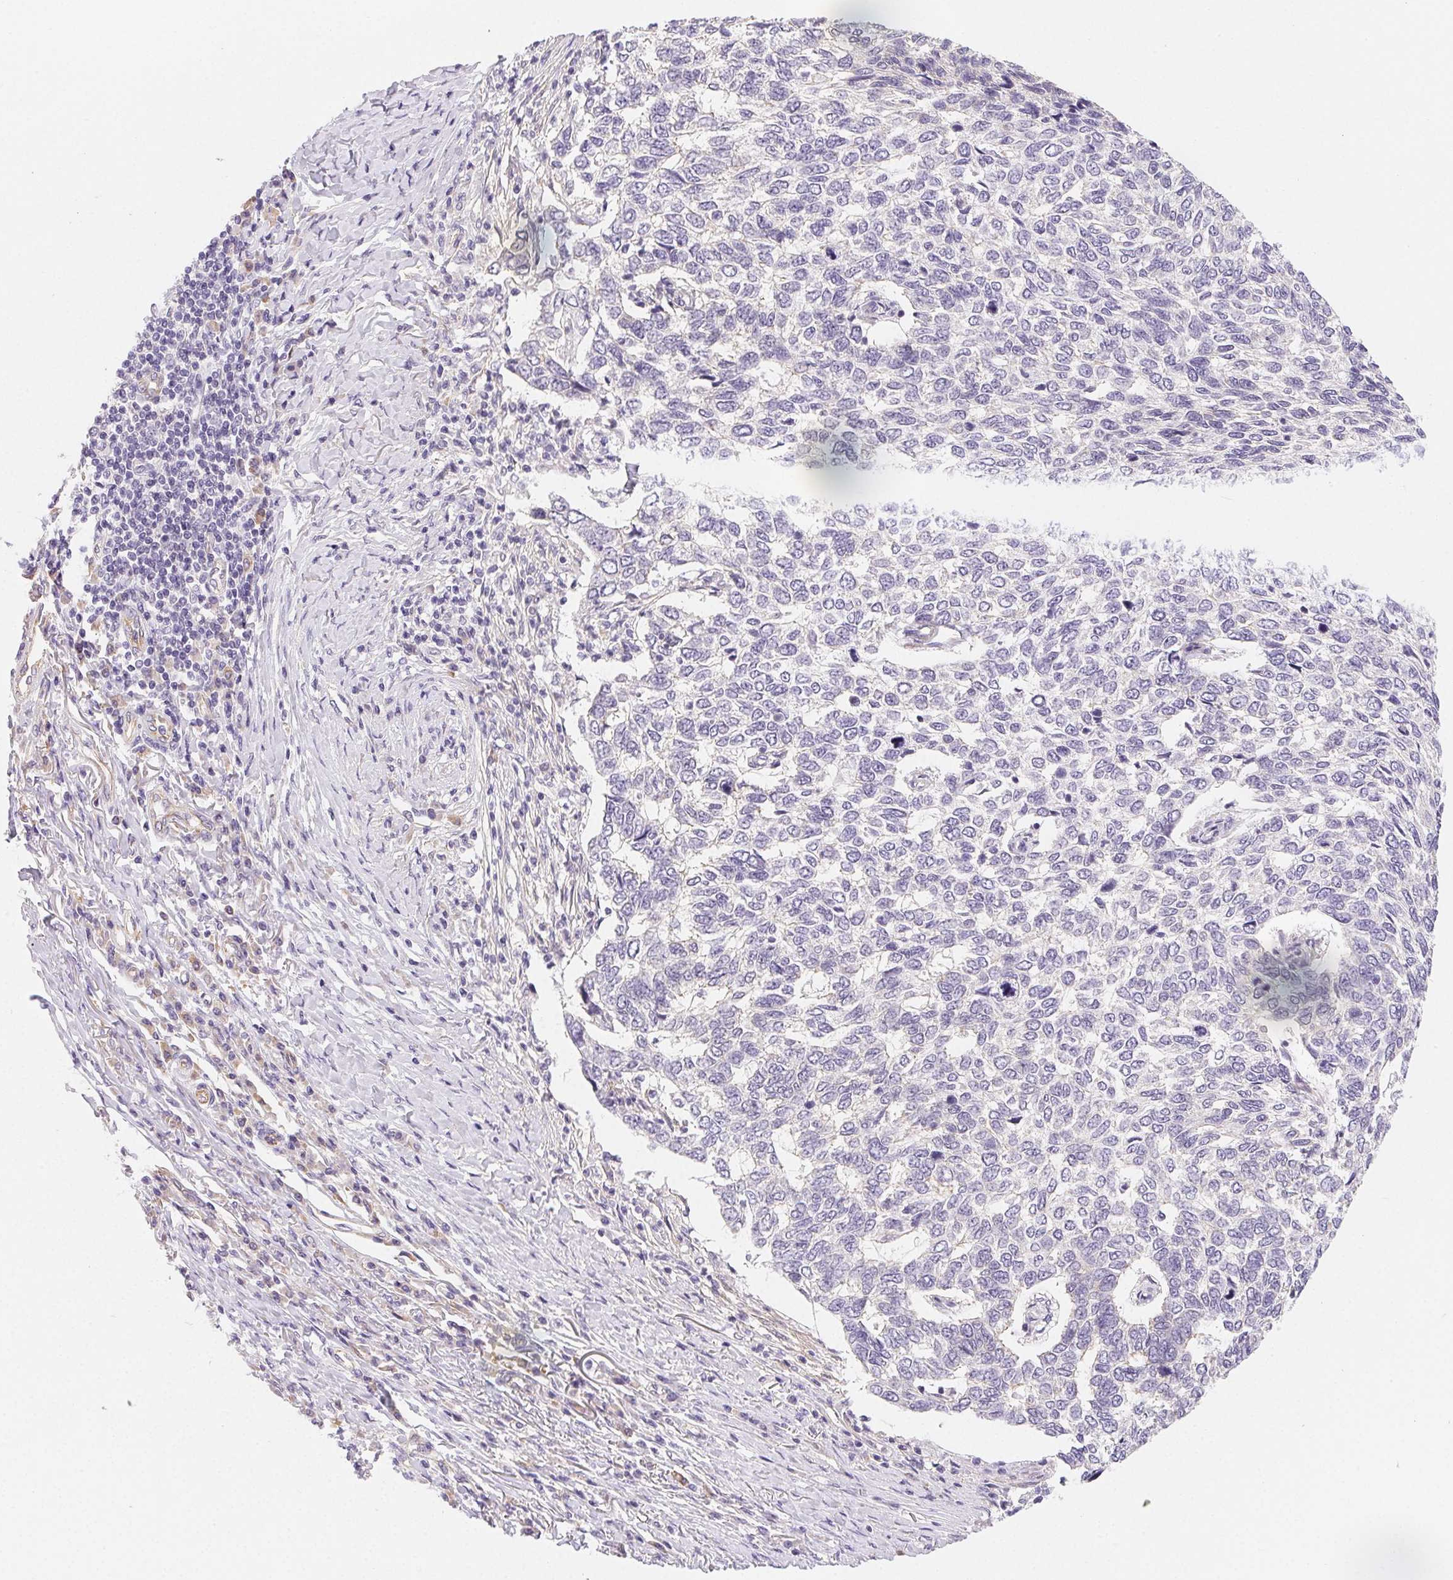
{"staining": {"intensity": "negative", "quantity": "none", "location": "none"}, "tissue": "skin cancer", "cell_type": "Tumor cells", "image_type": "cancer", "snomed": [{"axis": "morphology", "description": "Basal cell carcinoma"}, {"axis": "topography", "description": "Skin"}], "caption": "Tumor cells show no significant positivity in skin basal cell carcinoma.", "gene": "CSN1S1", "patient": {"sex": "female", "age": 65}}